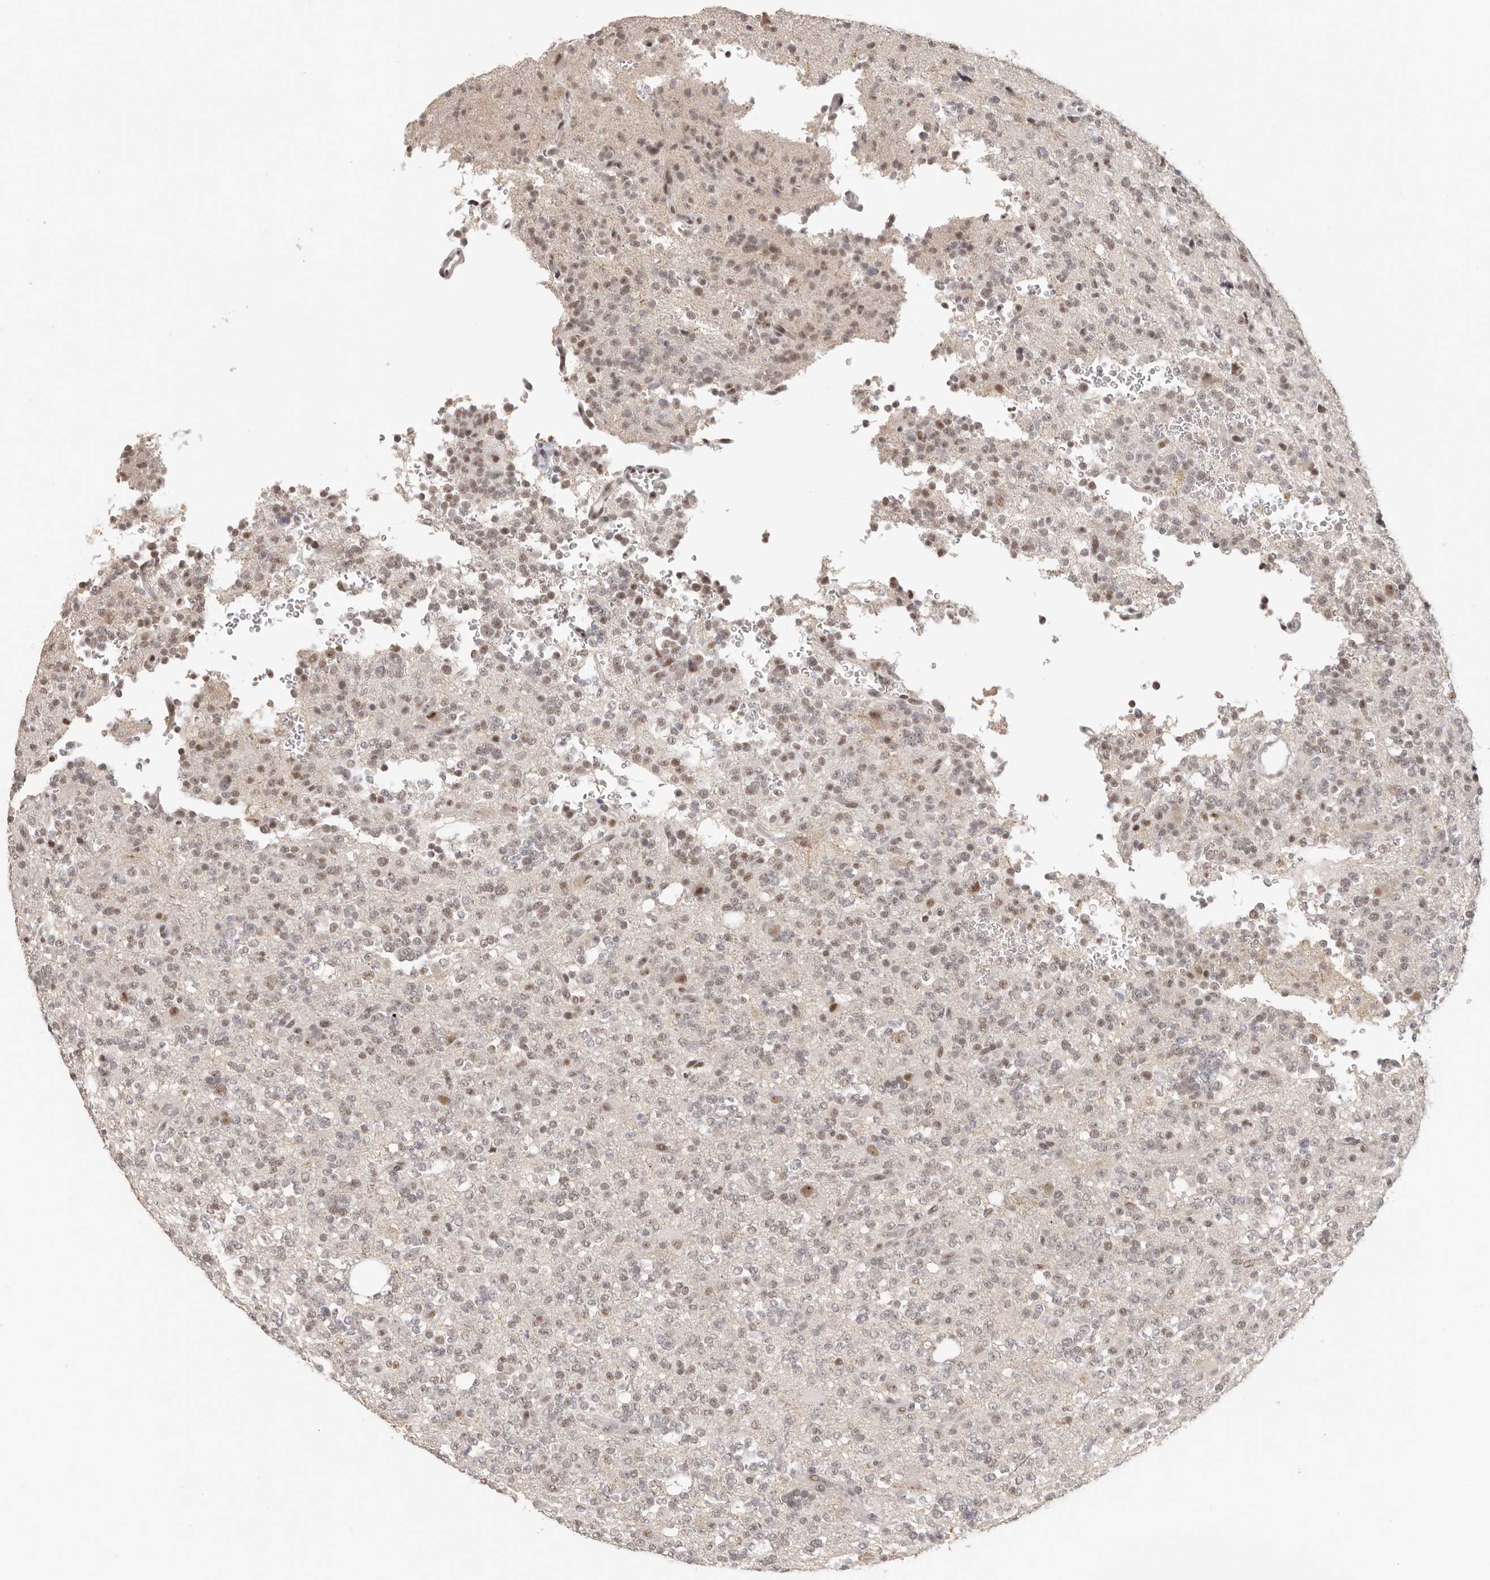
{"staining": {"intensity": "weak", "quantity": "25%-75%", "location": "nuclear"}, "tissue": "glioma", "cell_type": "Tumor cells", "image_type": "cancer", "snomed": [{"axis": "morphology", "description": "Glioma, malignant, High grade"}, {"axis": "topography", "description": "Brain"}], "caption": "Malignant glioma (high-grade) was stained to show a protein in brown. There is low levels of weak nuclear expression in about 25%-75% of tumor cells.", "gene": "LARP7", "patient": {"sex": "female", "age": 62}}